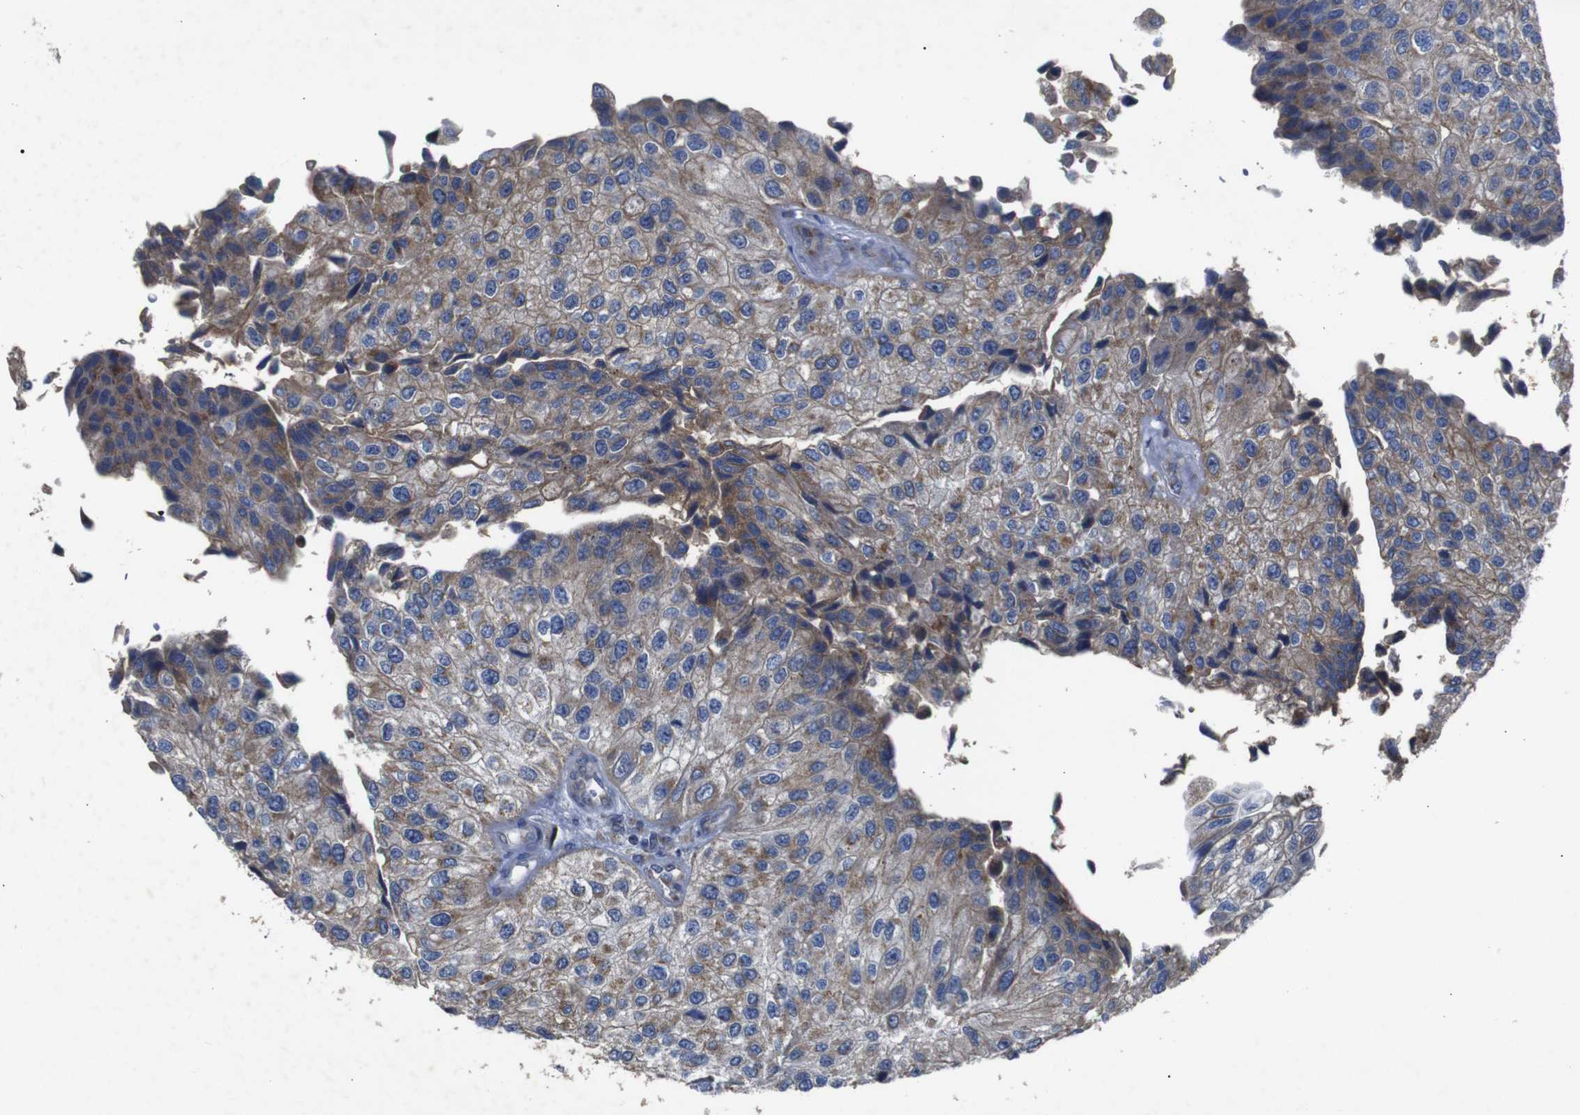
{"staining": {"intensity": "moderate", "quantity": "25%-75%", "location": "cytoplasmic/membranous"}, "tissue": "urothelial cancer", "cell_type": "Tumor cells", "image_type": "cancer", "snomed": [{"axis": "morphology", "description": "Urothelial carcinoma, High grade"}, {"axis": "topography", "description": "Kidney"}, {"axis": "topography", "description": "Urinary bladder"}], "caption": "High-magnification brightfield microscopy of high-grade urothelial carcinoma stained with DAB (3,3'-diaminobenzidine) (brown) and counterstained with hematoxylin (blue). tumor cells exhibit moderate cytoplasmic/membranous expression is present in approximately25%-75% of cells. Using DAB (3,3'-diaminobenzidine) (brown) and hematoxylin (blue) stains, captured at high magnification using brightfield microscopy.", "gene": "CHST10", "patient": {"sex": "male", "age": 77}}